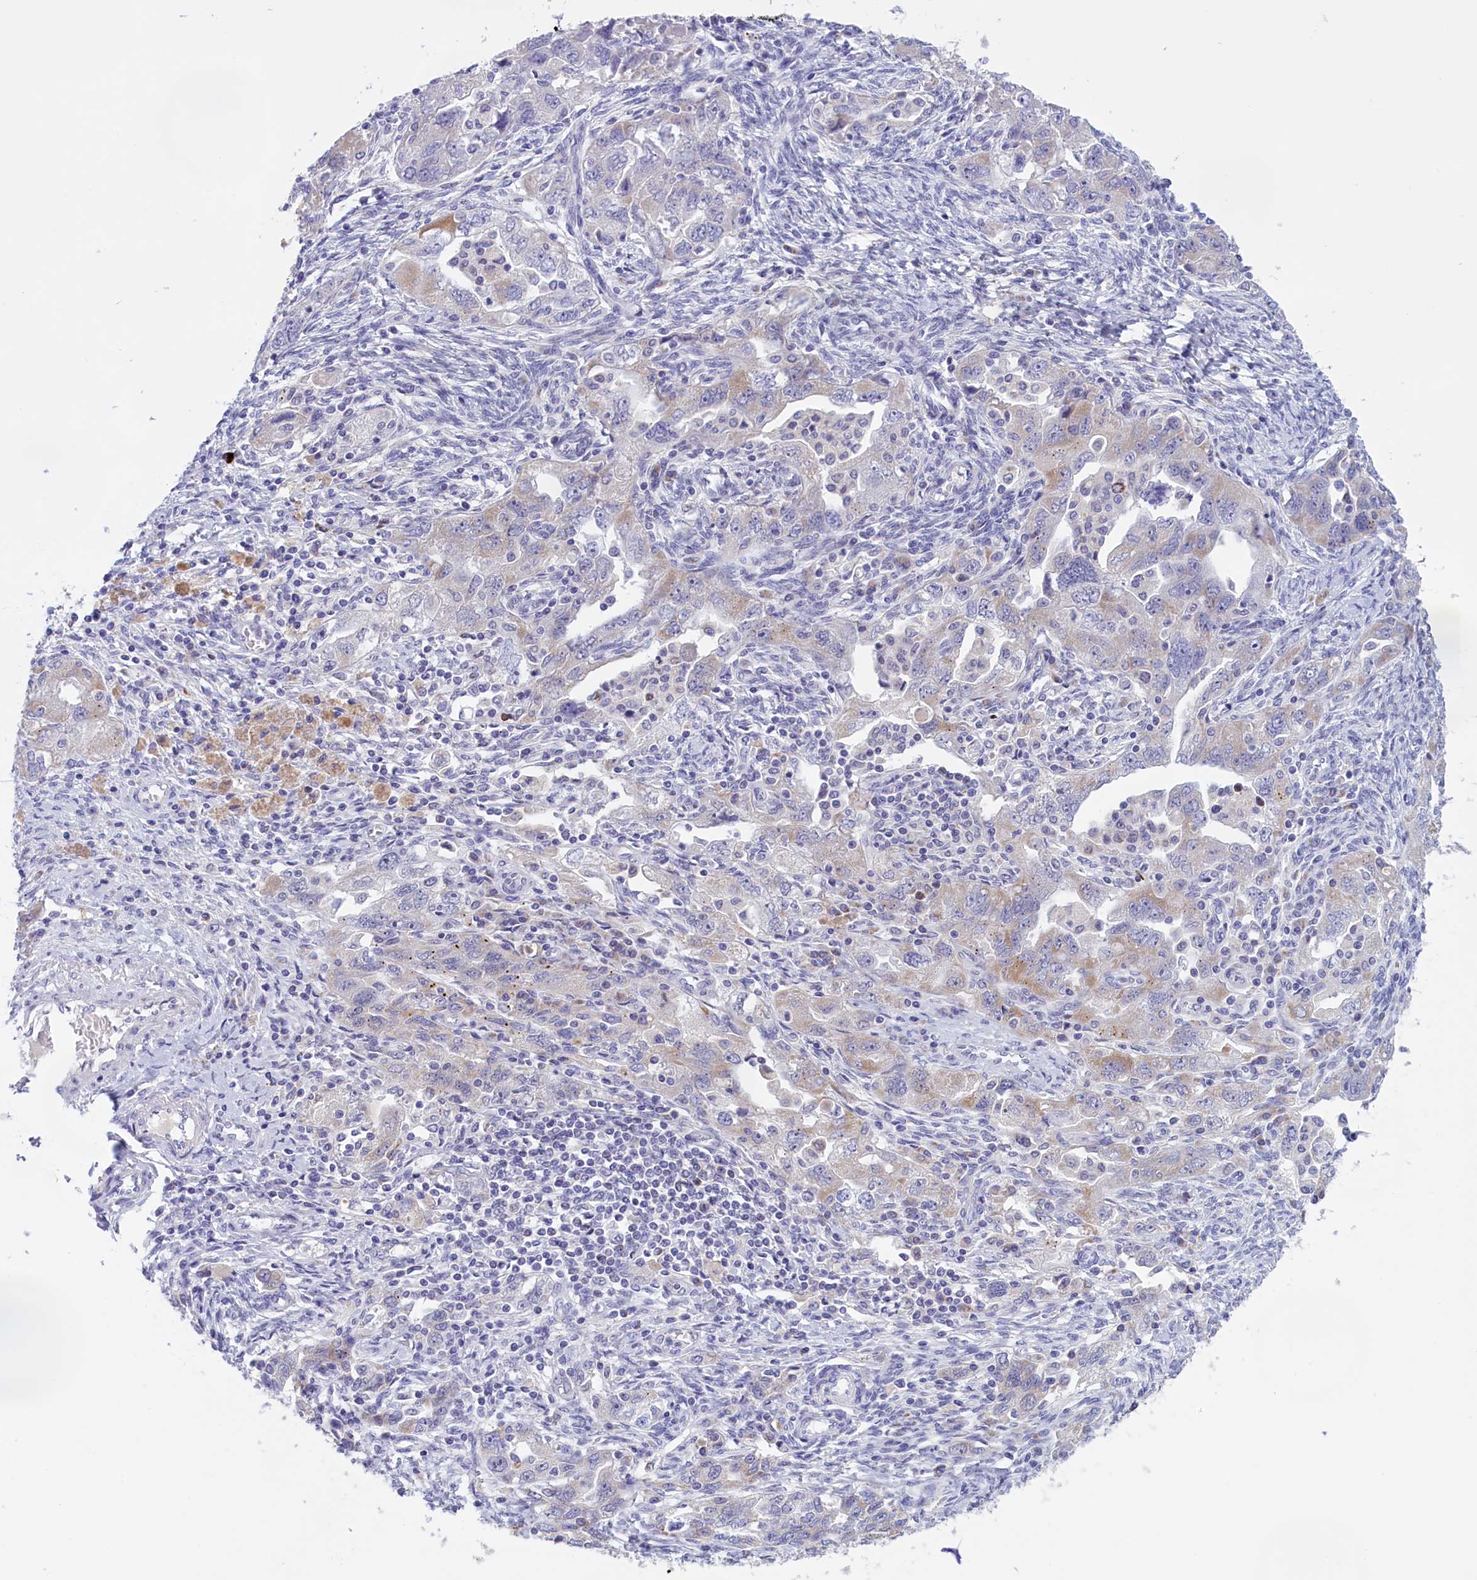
{"staining": {"intensity": "weak", "quantity": "<25%", "location": "cytoplasmic/membranous"}, "tissue": "ovarian cancer", "cell_type": "Tumor cells", "image_type": "cancer", "snomed": [{"axis": "morphology", "description": "Carcinoma, NOS"}, {"axis": "morphology", "description": "Cystadenocarcinoma, serous, NOS"}, {"axis": "topography", "description": "Ovary"}], "caption": "Immunohistochemical staining of human ovarian cancer displays no significant staining in tumor cells.", "gene": "FAM149B1", "patient": {"sex": "female", "age": 69}}